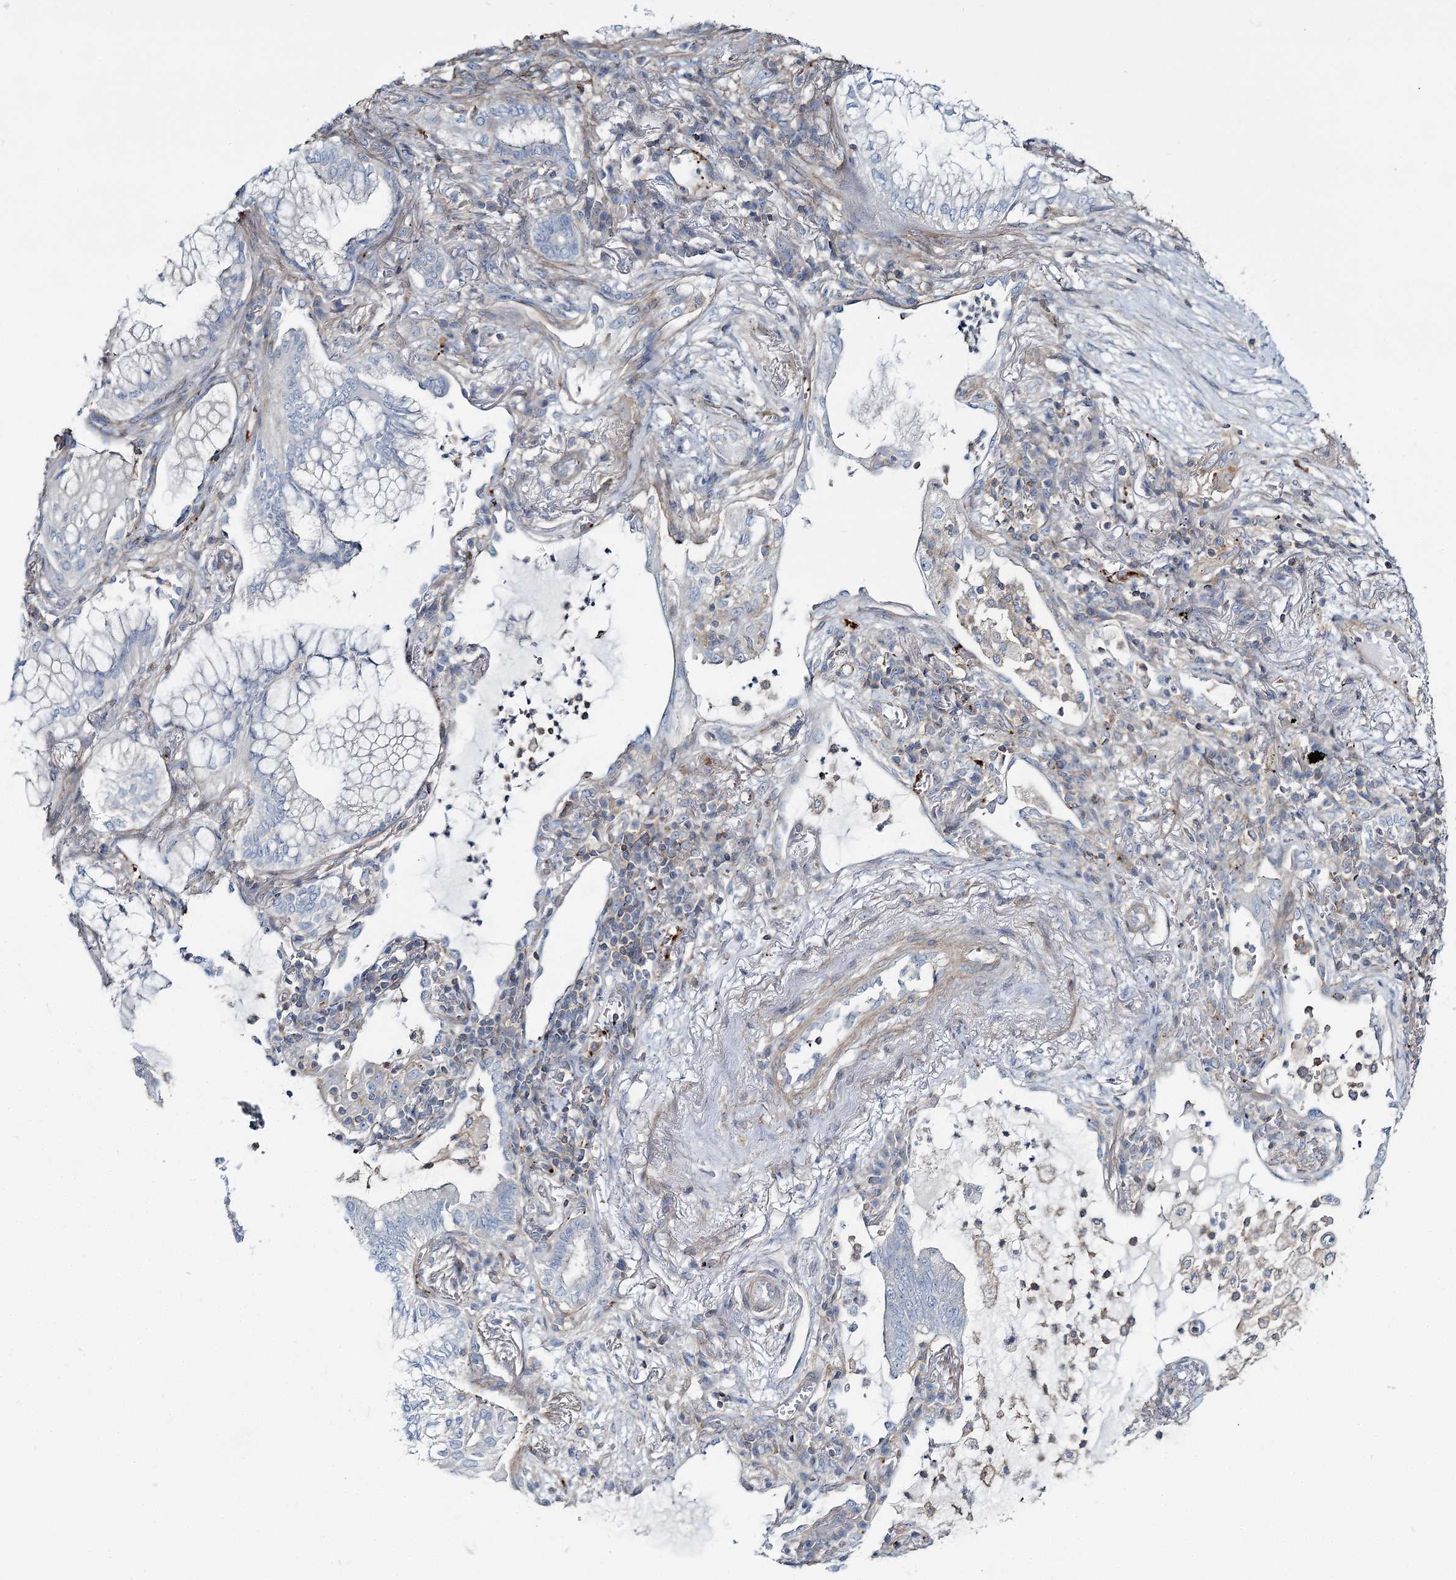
{"staining": {"intensity": "negative", "quantity": "none", "location": "none"}, "tissue": "lung cancer", "cell_type": "Tumor cells", "image_type": "cancer", "snomed": [{"axis": "morphology", "description": "Adenocarcinoma, NOS"}, {"axis": "topography", "description": "Lung"}], "caption": "Human lung cancer stained for a protein using IHC reveals no staining in tumor cells.", "gene": "CUEDC2", "patient": {"sex": "female", "age": 70}}